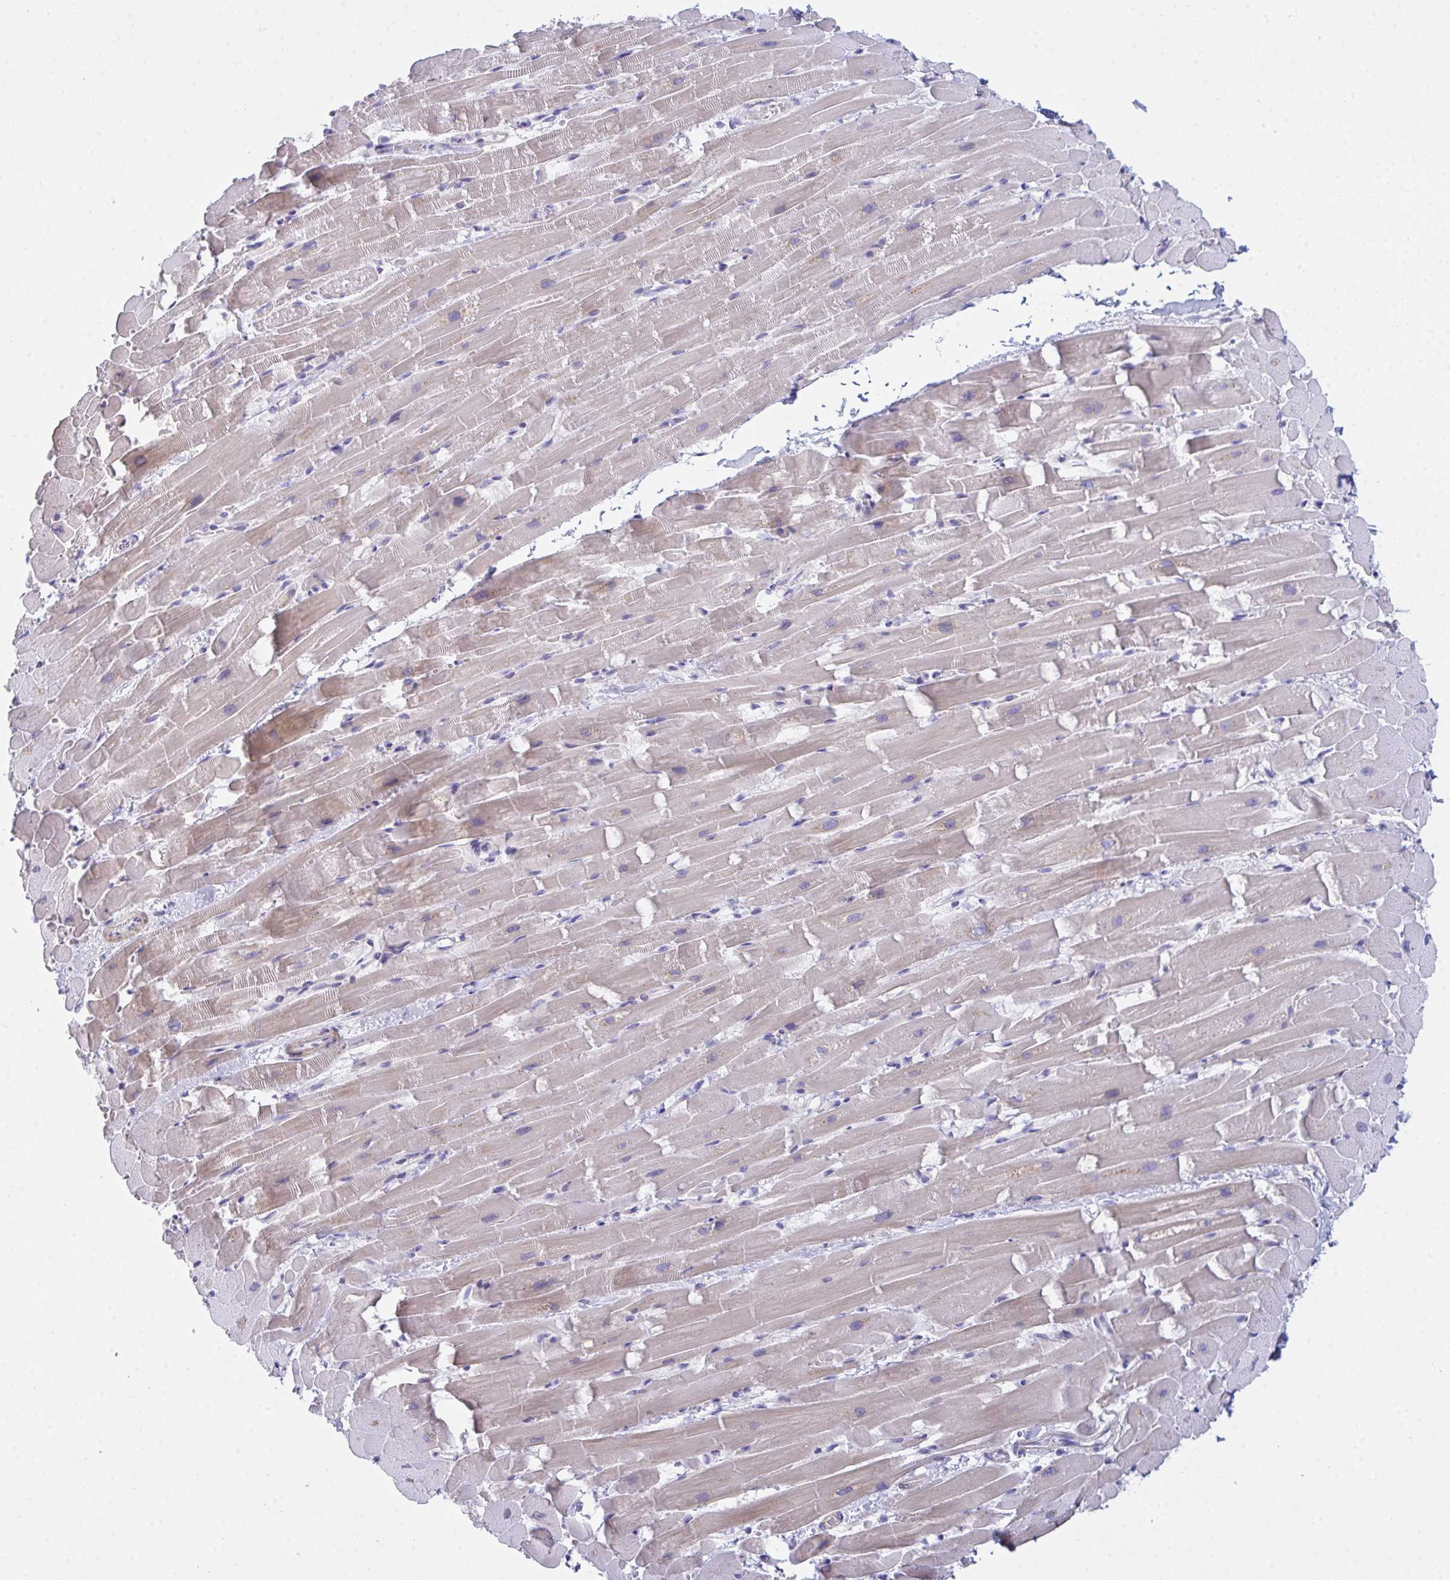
{"staining": {"intensity": "weak", "quantity": "25%-75%", "location": "cytoplasmic/membranous"}, "tissue": "heart muscle", "cell_type": "Cardiomyocytes", "image_type": "normal", "snomed": [{"axis": "morphology", "description": "Normal tissue, NOS"}, {"axis": "topography", "description": "Heart"}], "caption": "Approximately 25%-75% of cardiomyocytes in normal heart muscle reveal weak cytoplasmic/membranous protein expression as visualized by brown immunohistochemical staining.", "gene": "CEP170B", "patient": {"sex": "male", "age": 37}}